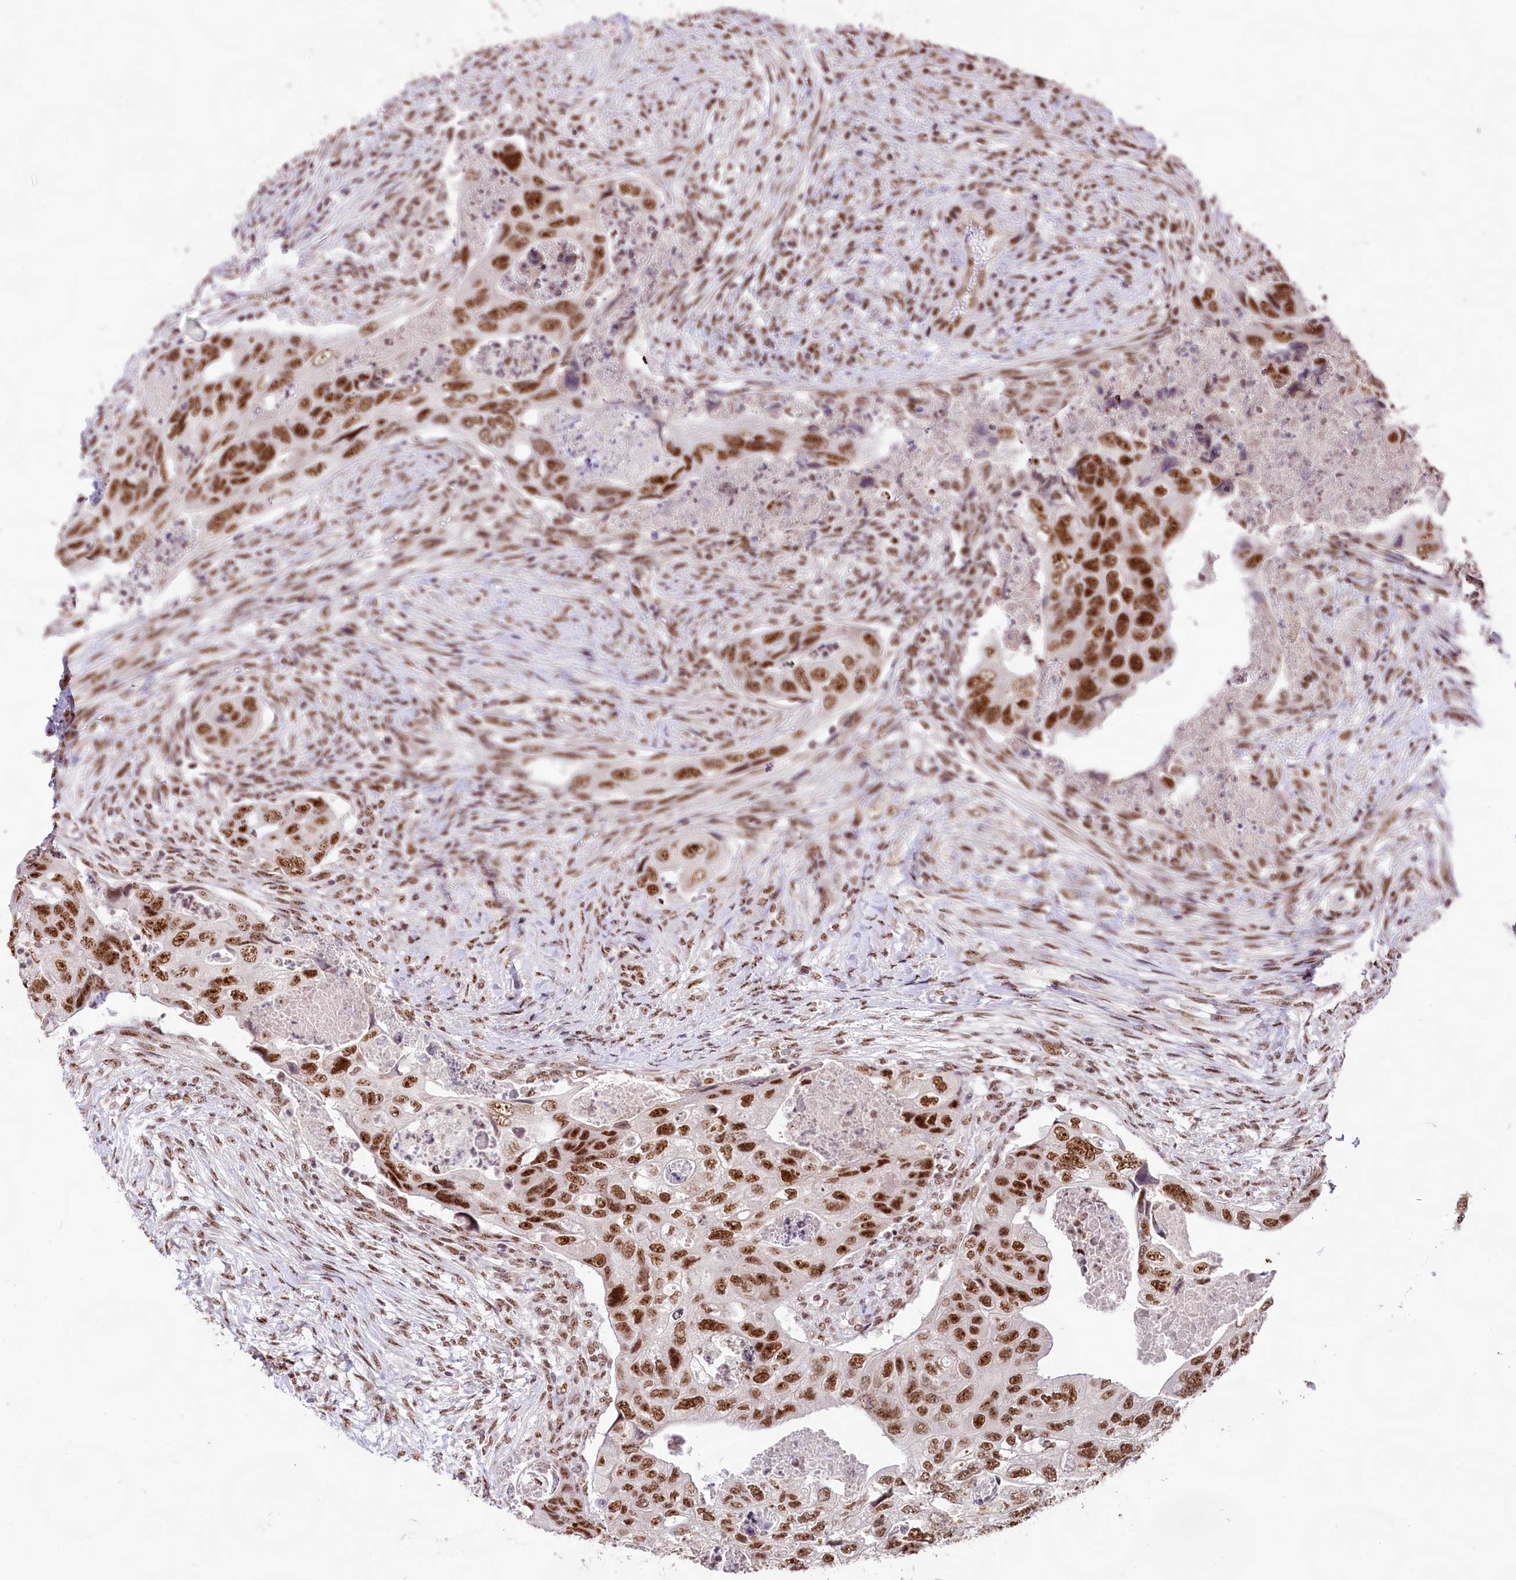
{"staining": {"intensity": "strong", "quantity": ">75%", "location": "nuclear"}, "tissue": "colorectal cancer", "cell_type": "Tumor cells", "image_type": "cancer", "snomed": [{"axis": "morphology", "description": "Adenocarcinoma, NOS"}, {"axis": "topography", "description": "Rectum"}], "caption": "Immunohistochemical staining of colorectal cancer (adenocarcinoma) demonstrates high levels of strong nuclear expression in approximately >75% of tumor cells.", "gene": "HIRA", "patient": {"sex": "male", "age": 63}}